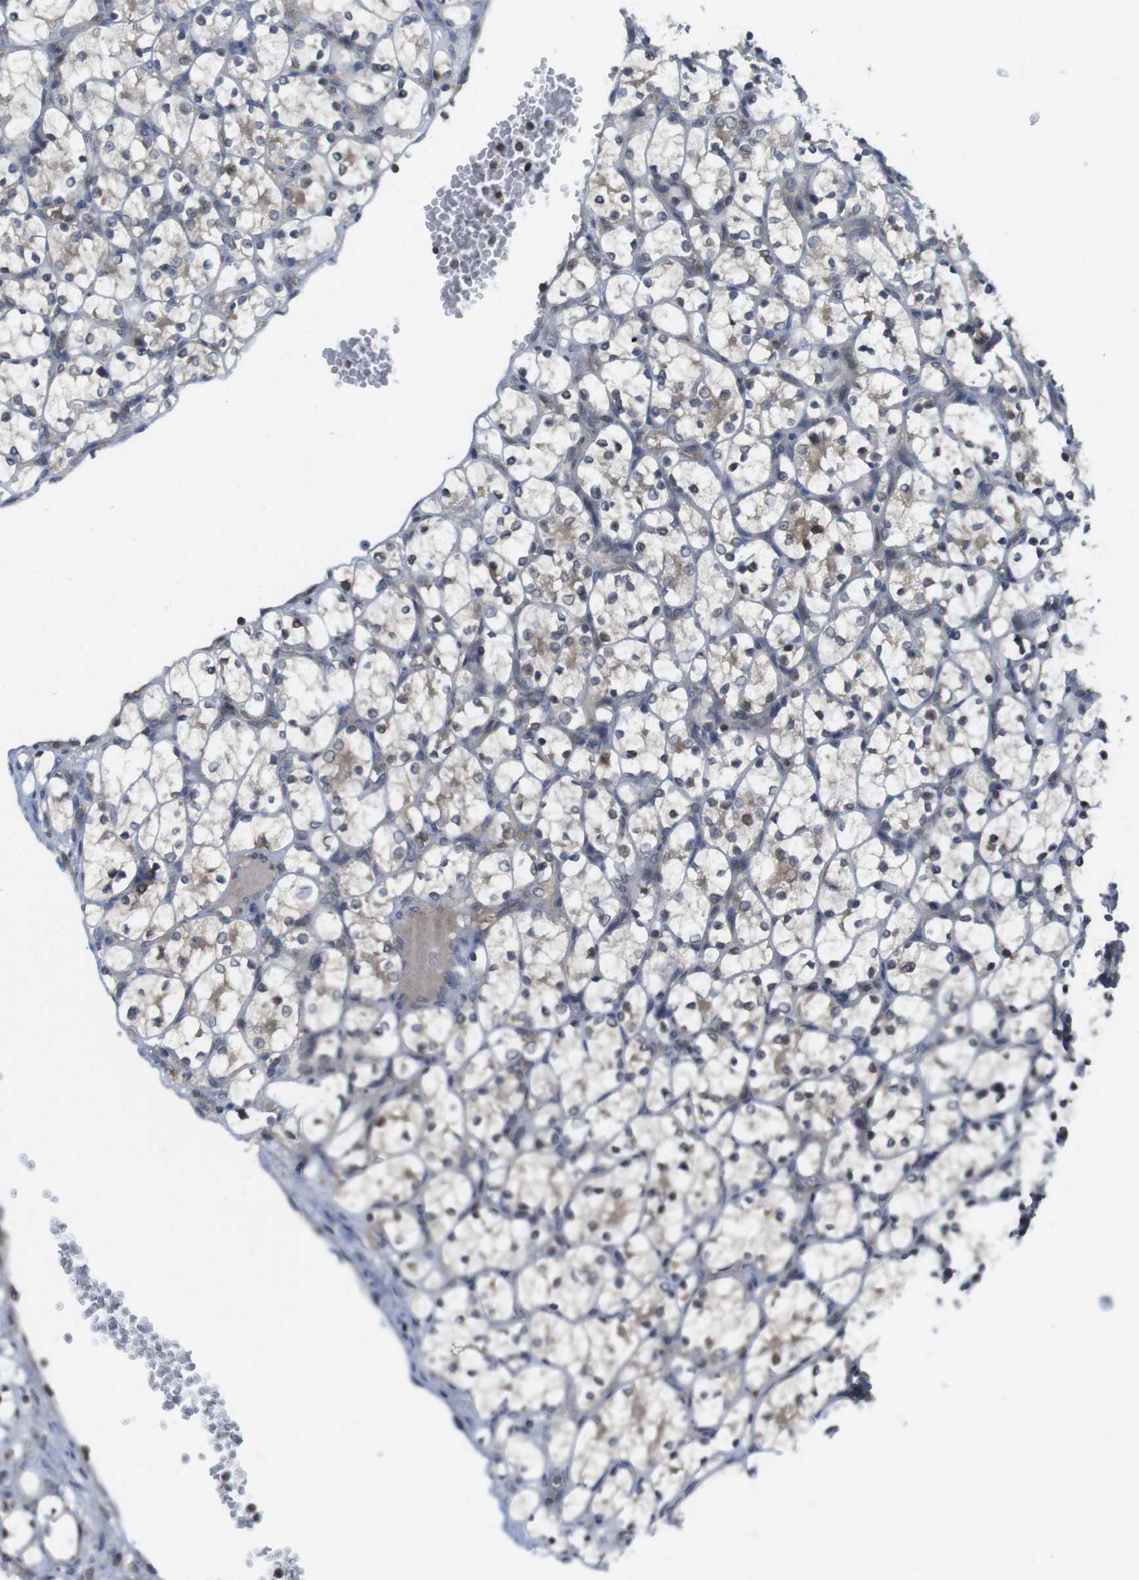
{"staining": {"intensity": "weak", "quantity": "<25%", "location": "nuclear"}, "tissue": "renal cancer", "cell_type": "Tumor cells", "image_type": "cancer", "snomed": [{"axis": "morphology", "description": "Adenocarcinoma, NOS"}, {"axis": "topography", "description": "Kidney"}], "caption": "IHC of human renal cancer (adenocarcinoma) exhibits no expression in tumor cells.", "gene": "RCC1", "patient": {"sex": "female", "age": 69}}